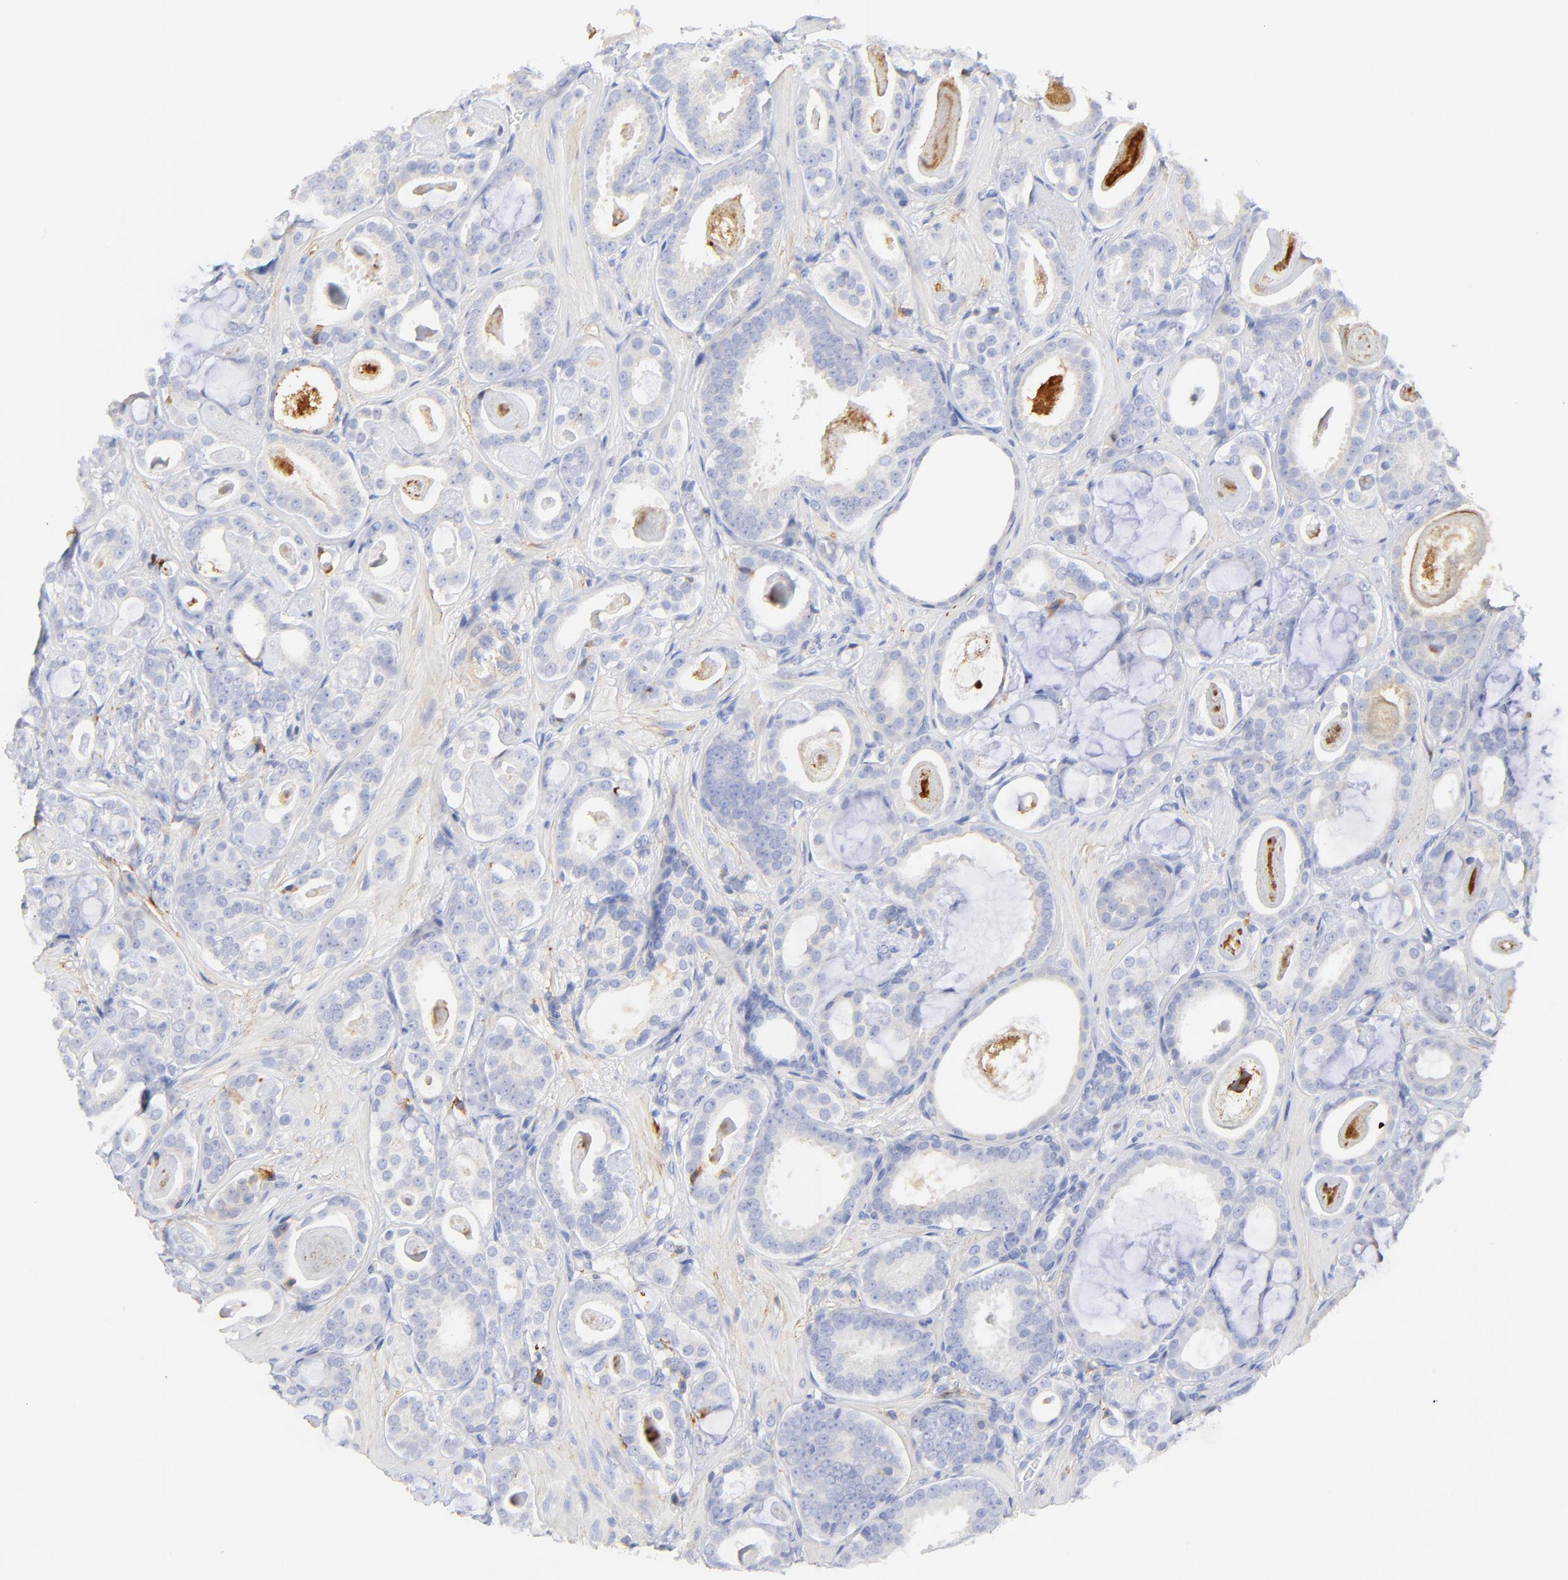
{"staining": {"intensity": "weak", "quantity": "25%-75%", "location": "cytoplasmic/membranous"}, "tissue": "prostate cancer", "cell_type": "Tumor cells", "image_type": "cancer", "snomed": [{"axis": "morphology", "description": "Adenocarcinoma, Low grade"}, {"axis": "topography", "description": "Prostate"}], "caption": "Prostate cancer (low-grade adenocarcinoma) stained with DAB immunohistochemistry demonstrates low levels of weak cytoplasmic/membranous staining in approximately 25%-75% of tumor cells.", "gene": "MDGA2", "patient": {"sex": "male", "age": 57}}